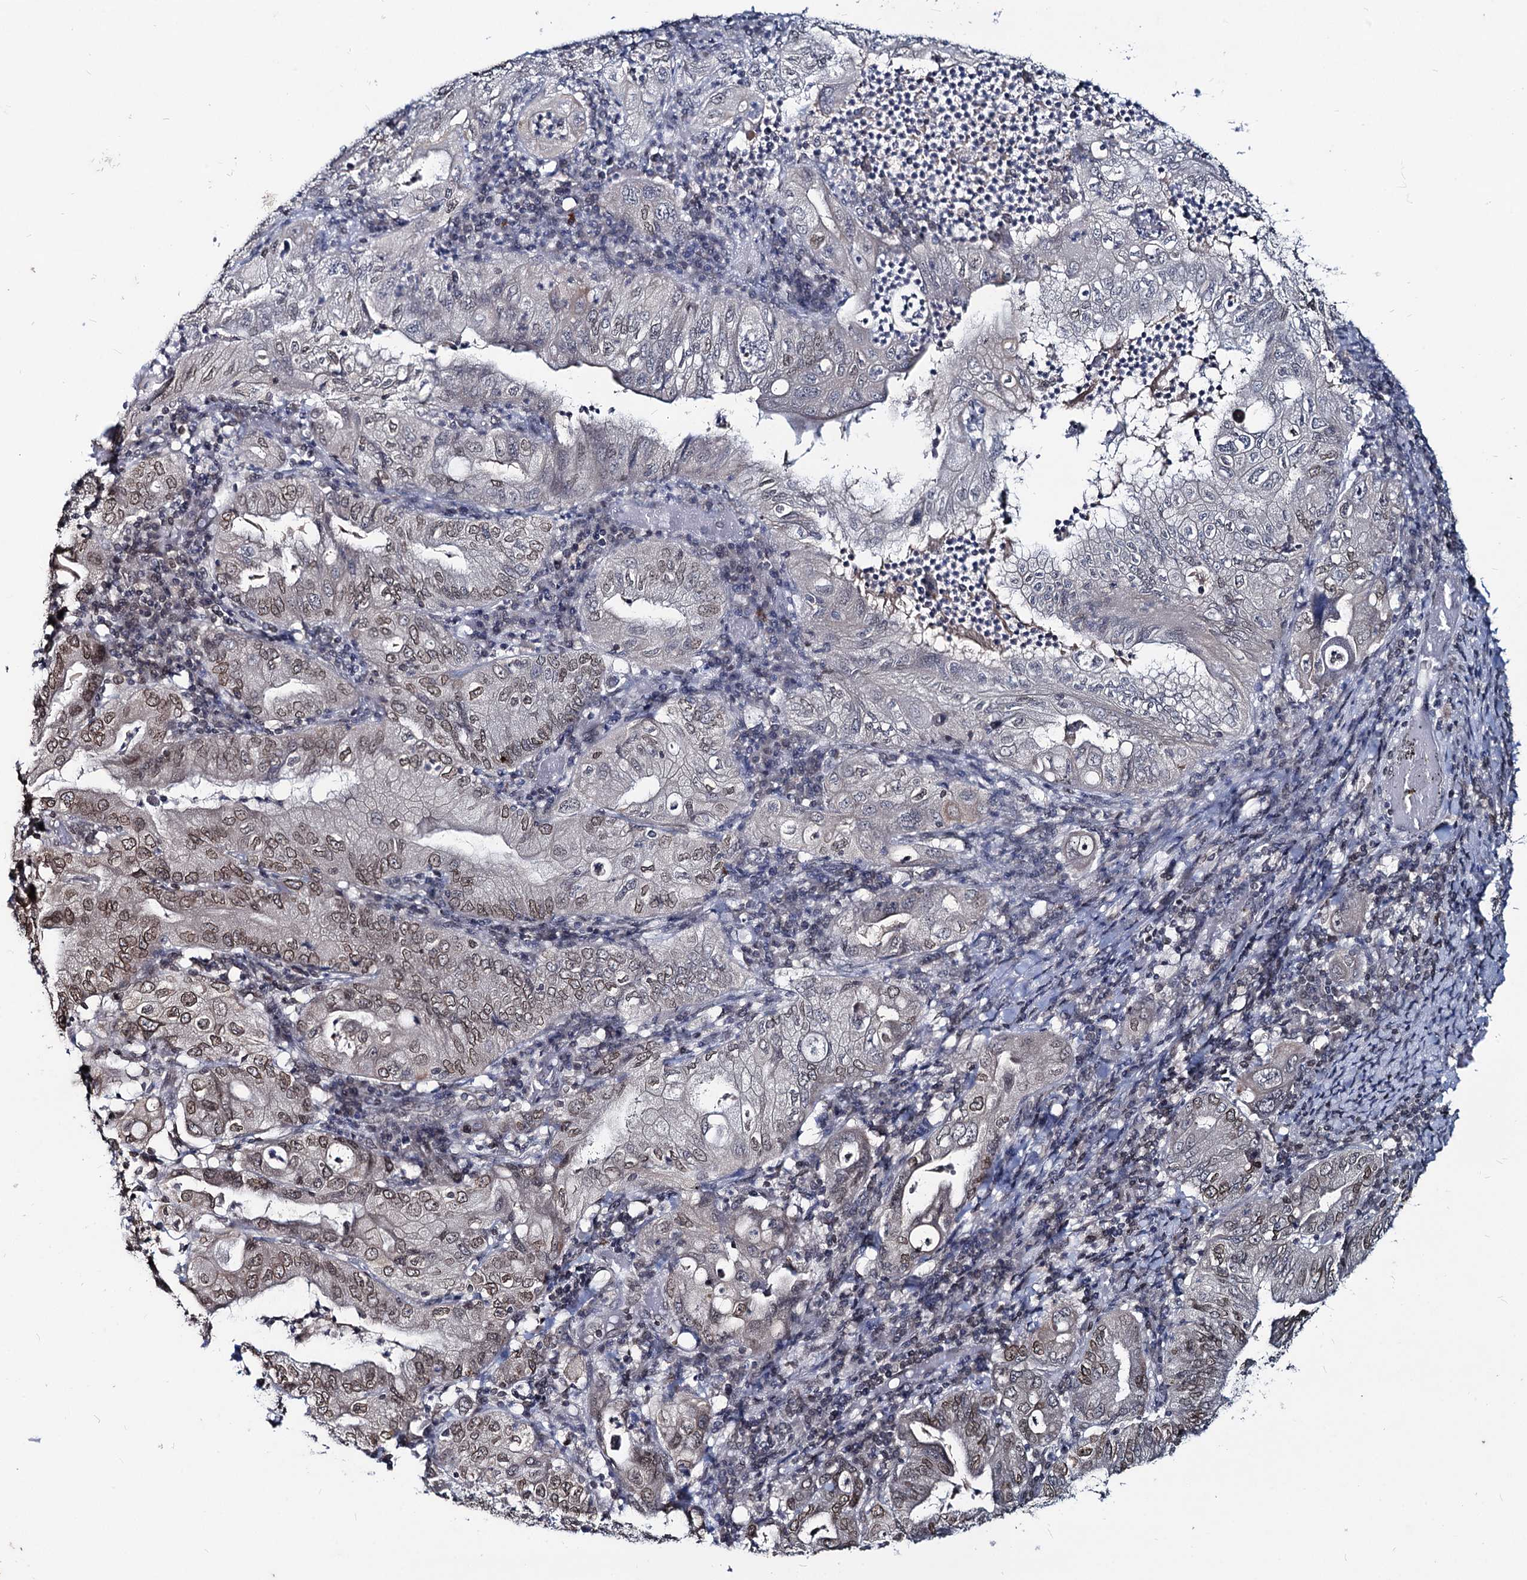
{"staining": {"intensity": "moderate", "quantity": "25%-75%", "location": "cytoplasmic/membranous,nuclear"}, "tissue": "stomach cancer", "cell_type": "Tumor cells", "image_type": "cancer", "snomed": [{"axis": "morphology", "description": "Normal tissue, NOS"}, {"axis": "morphology", "description": "Adenocarcinoma, NOS"}, {"axis": "topography", "description": "Esophagus"}, {"axis": "topography", "description": "Stomach, upper"}, {"axis": "topography", "description": "Peripheral nerve tissue"}], "caption": "Adenocarcinoma (stomach) was stained to show a protein in brown. There is medium levels of moderate cytoplasmic/membranous and nuclear staining in approximately 25%-75% of tumor cells. The staining was performed using DAB, with brown indicating positive protein expression. Nuclei are stained blue with hematoxylin.", "gene": "RNF6", "patient": {"sex": "male", "age": 62}}